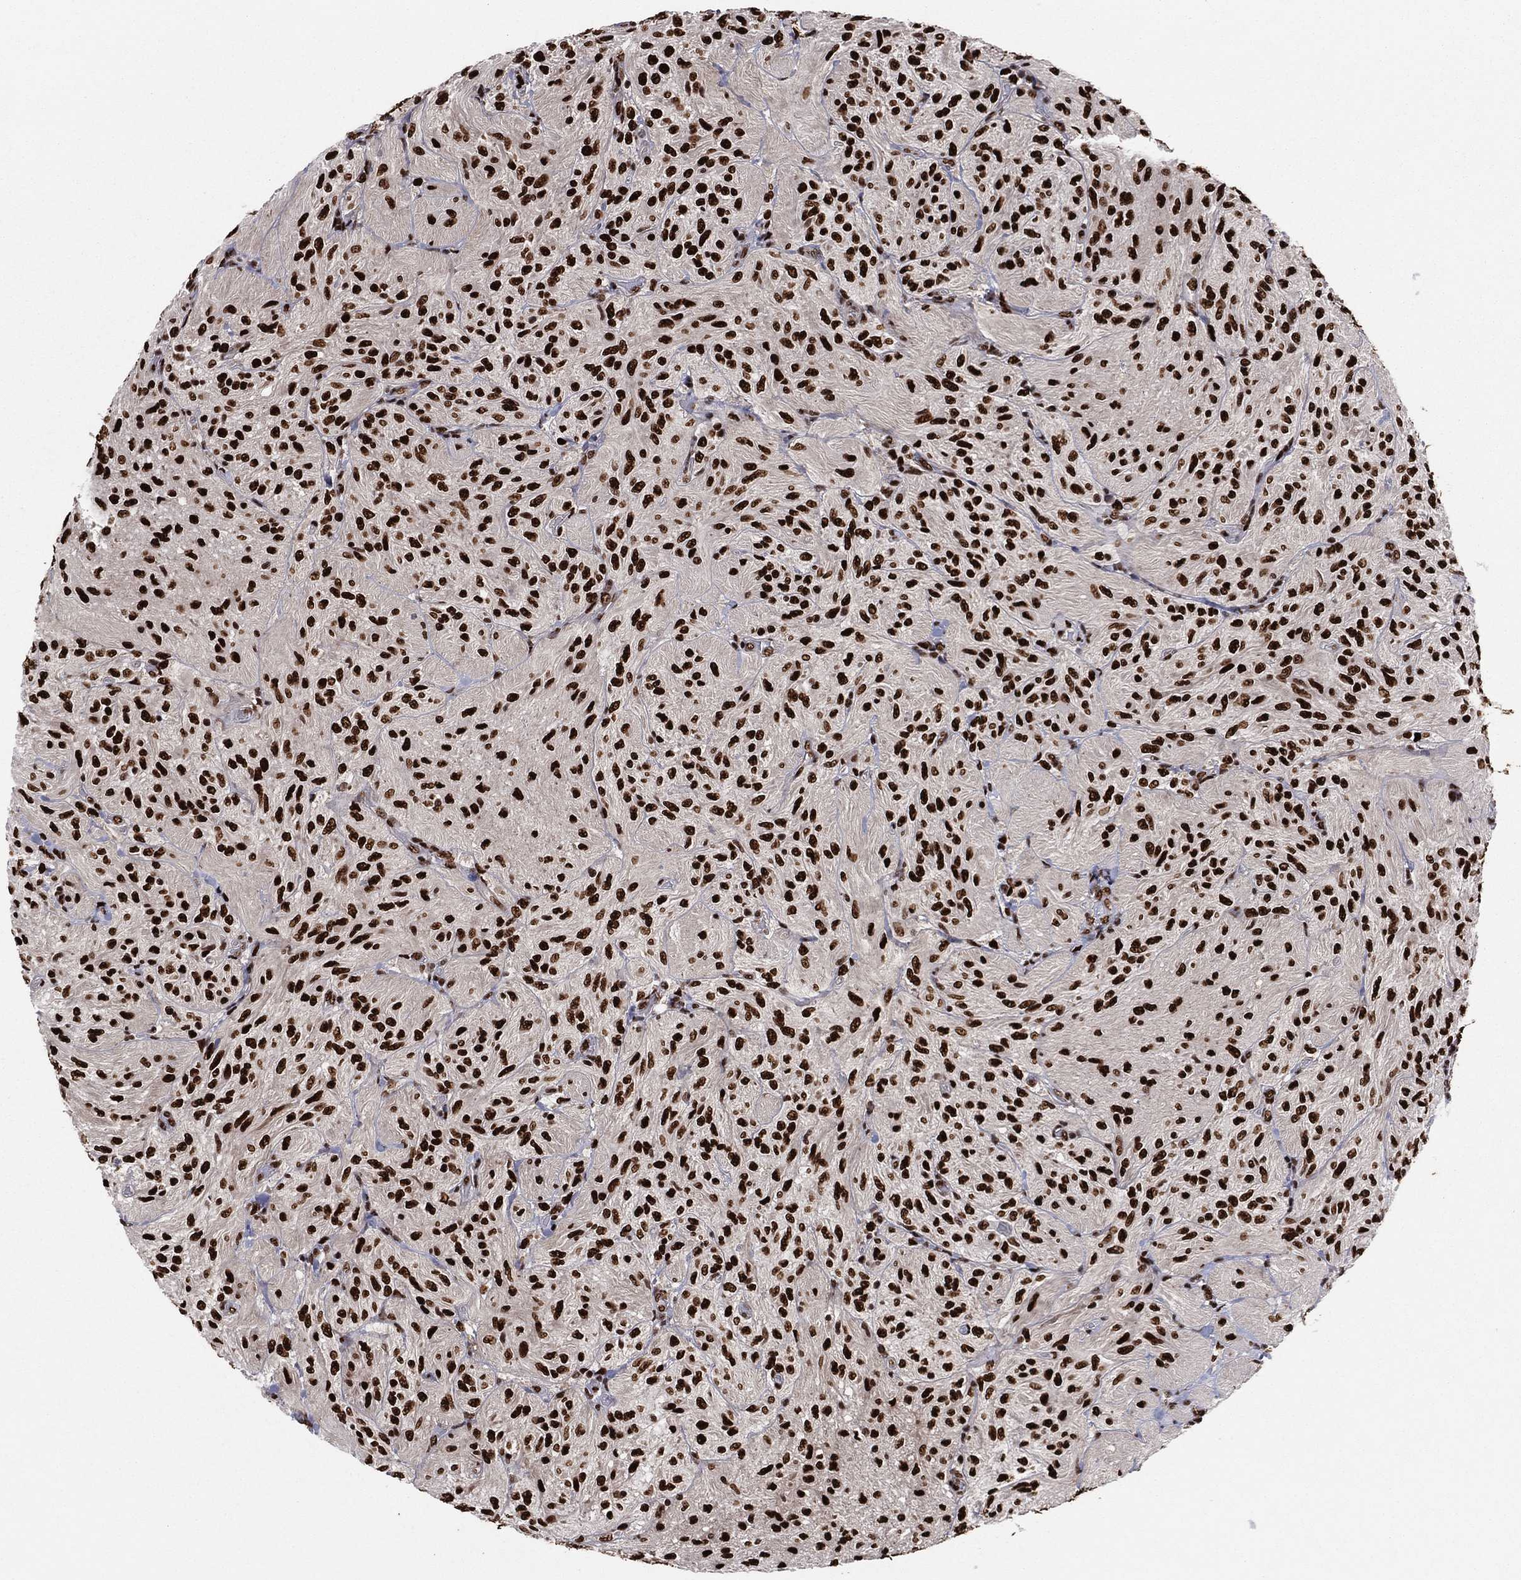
{"staining": {"intensity": "strong", "quantity": ">75%", "location": "nuclear"}, "tissue": "glioma", "cell_type": "Tumor cells", "image_type": "cancer", "snomed": [{"axis": "morphology", "description": "Glioma, malignant, Low grade"}, {"axis": "topography", "description": "Brain"}], "caption": "Glioma stained with a protein marker displays strong staining in tumor cells.", "gene": "TP53BP1", "patient": {"sex": "male", "age": 3}}